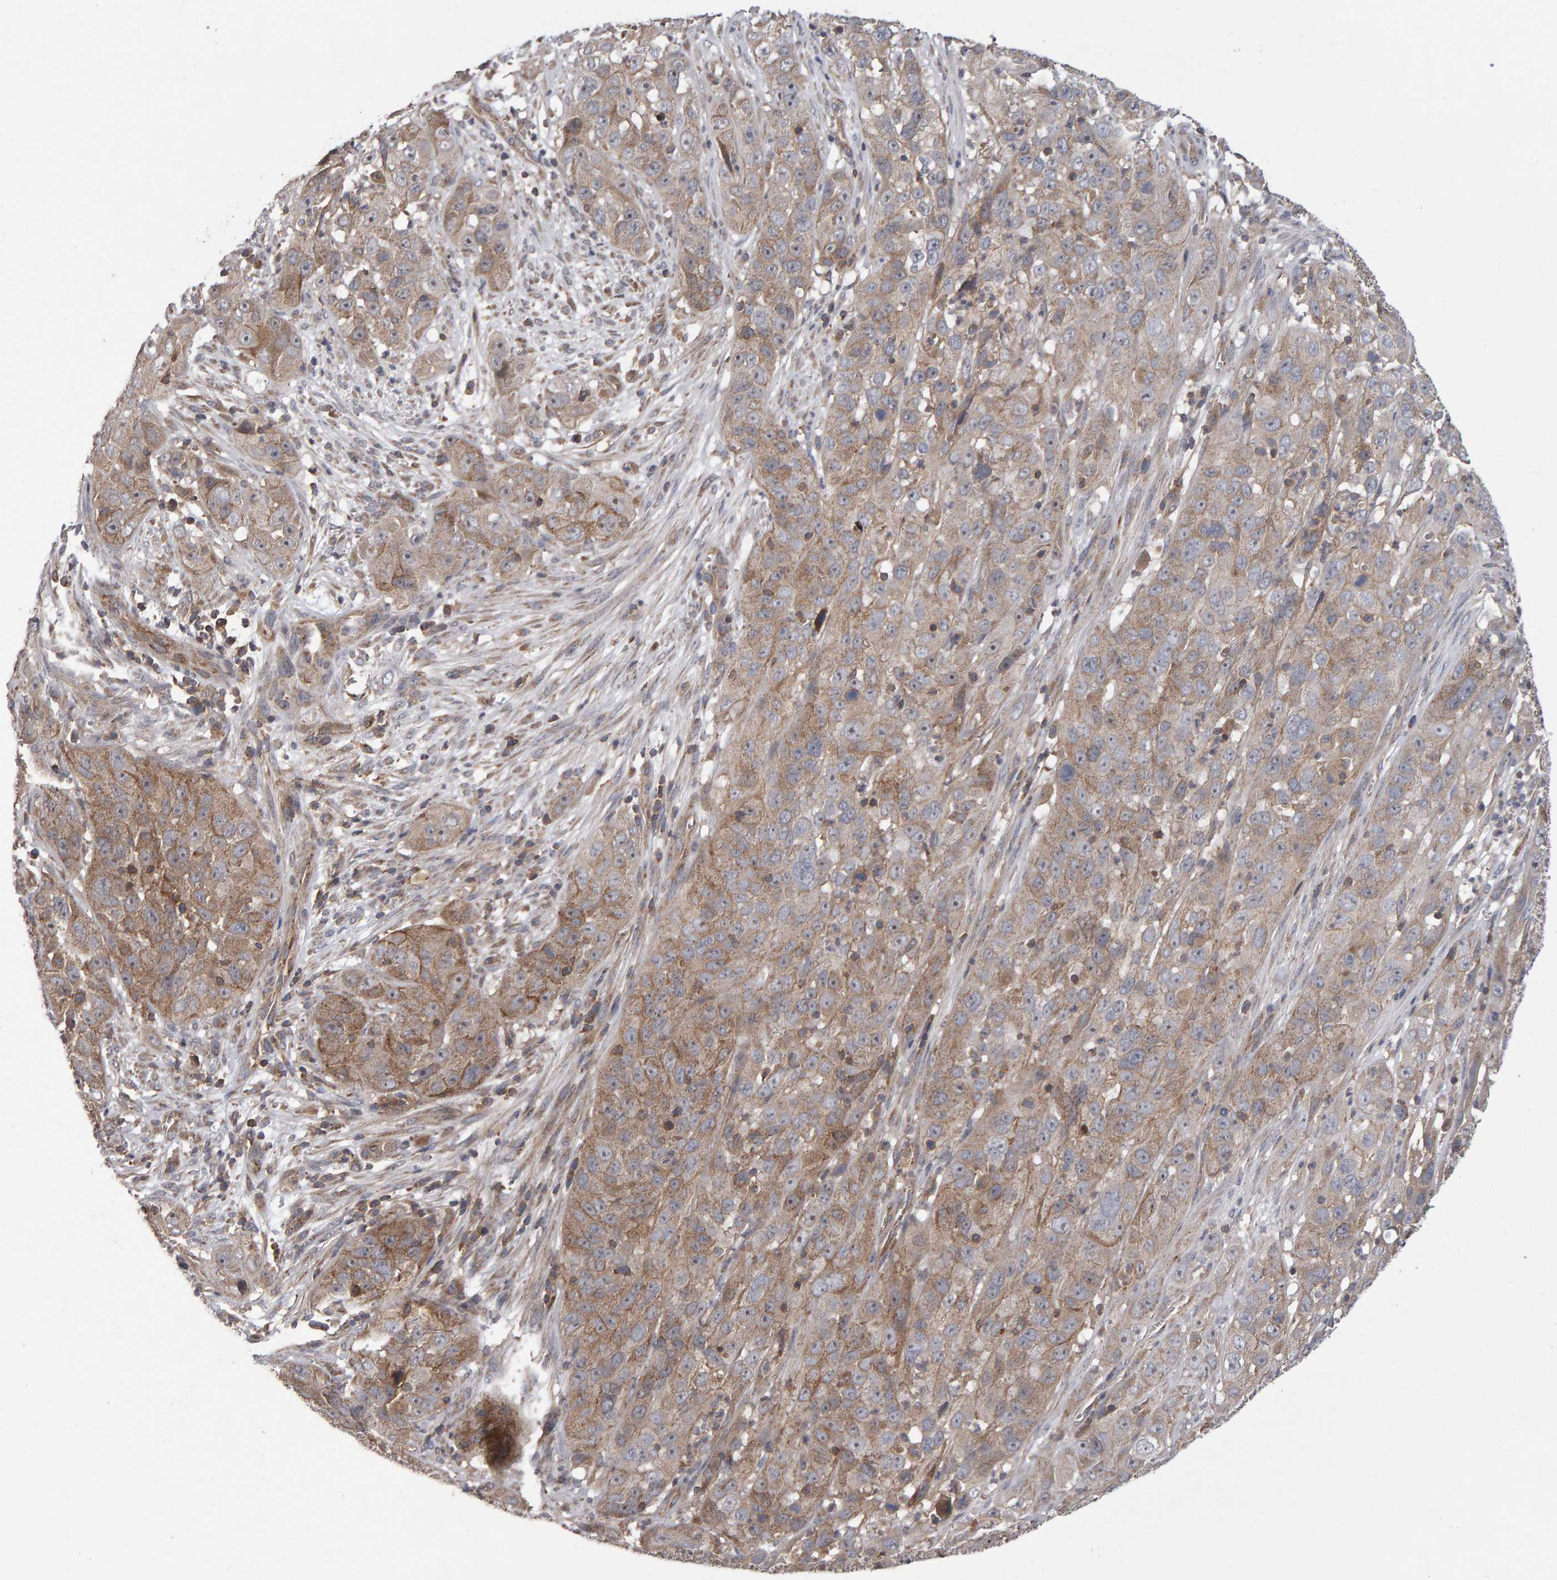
{"staining": {"intensity": "weak", "quantity": ">75%", "location": "cytoplasmic/membranous"}, "tissue": "cervical cancer", "cell_type": "Tumor cells", "image_type": "cancer", "snomed": [{"axis": "morphology", "description": "Squamous cell carcinoma, NOS"}, {"axis": "topography", "description": "Cervix"}], "caption": "Brown immunohistochemical staining in cervical squamous cell carcinoma exhibits weak cytoplasmic/membranous staining in approximately >75% of tumor cells. The protein is shown in brown color, while the nuclei are stained blue.", "gene": "PGS1", "patient": {"sex": "female", "age": 32}}